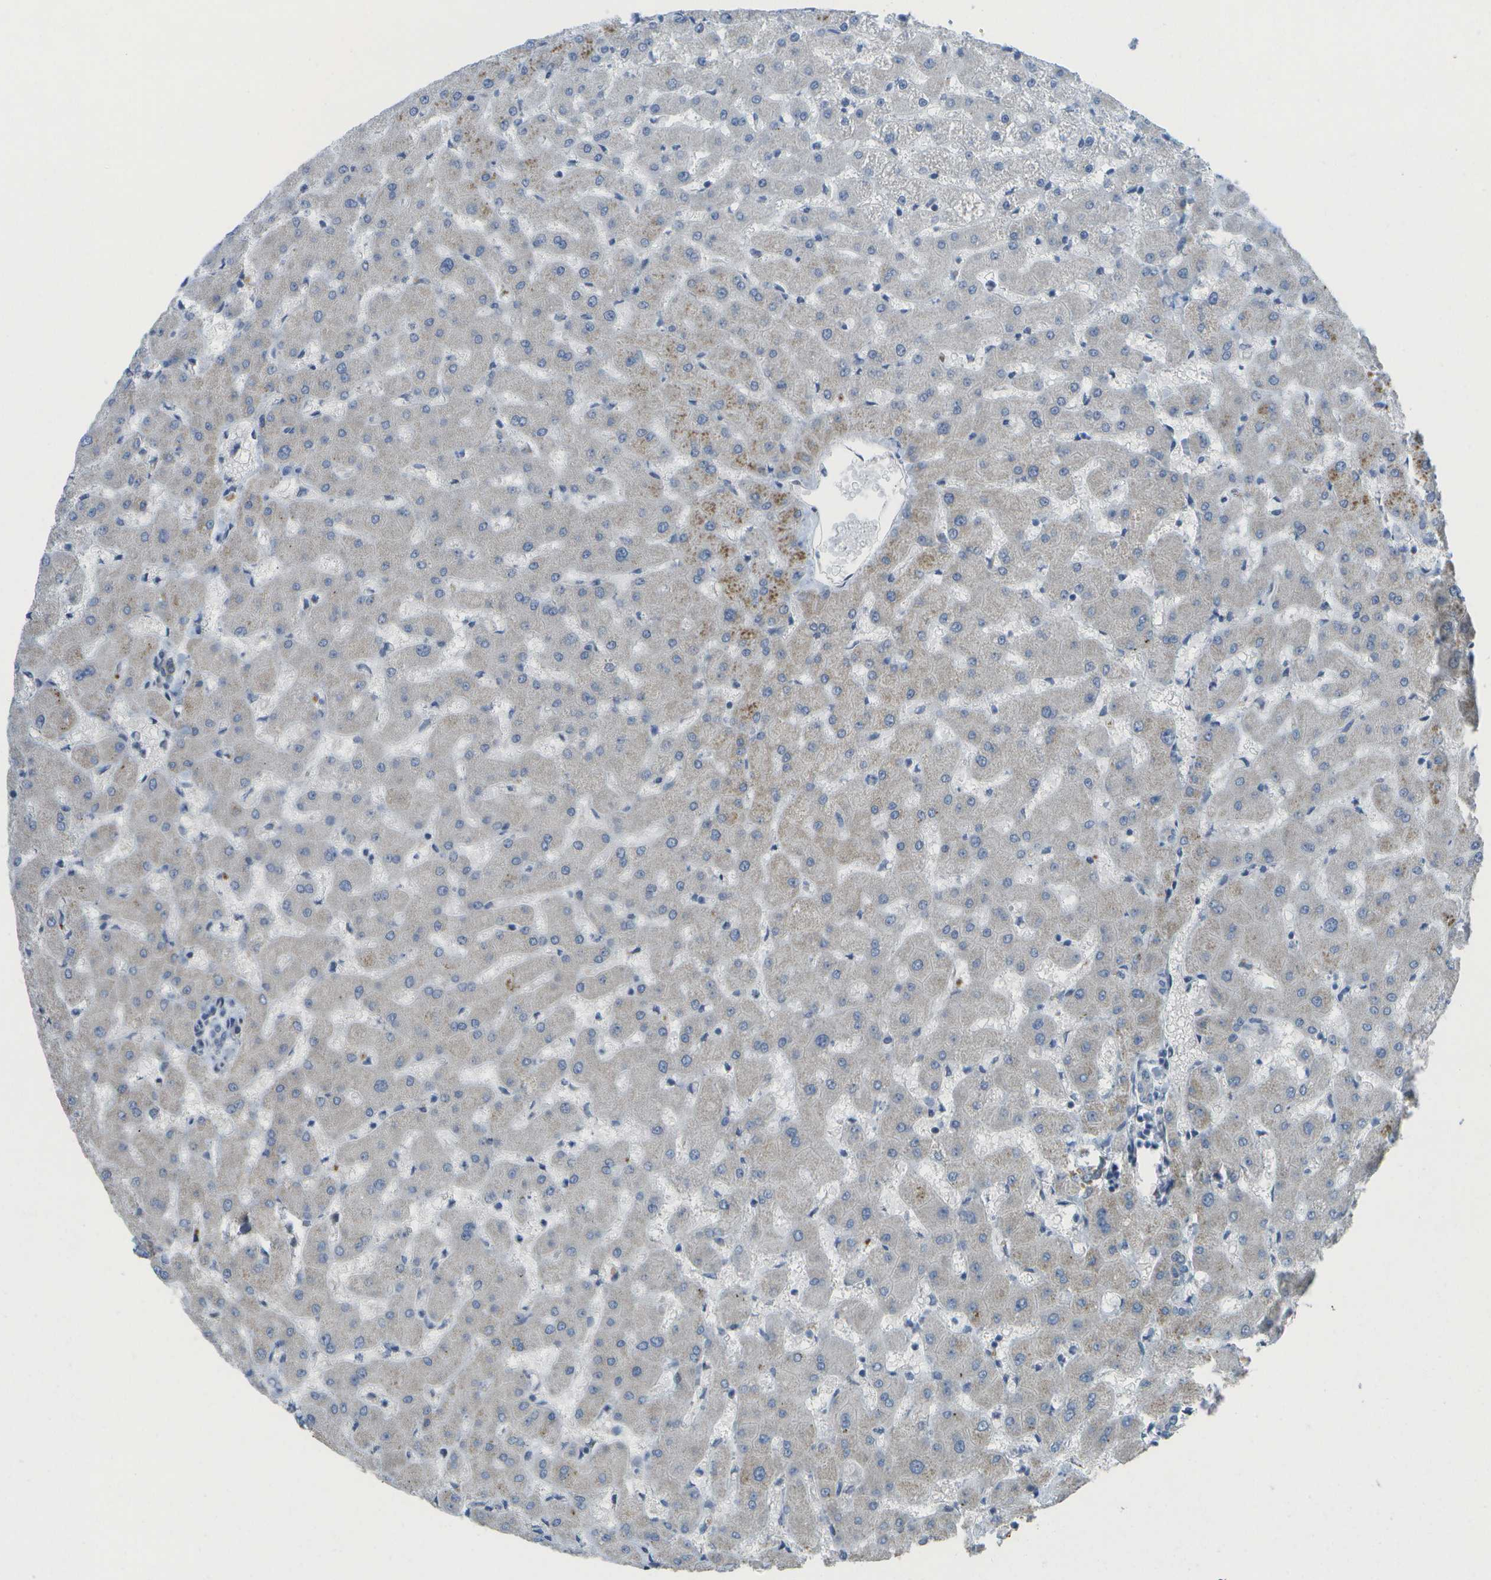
{"staining": {"intensity": "negative", "quantity": "none", "location": "none"}, "tissue": "liver", "cell_type": "Cholangiocytes", "image_type": "normal", "snomed": [{"axis": "morphology", "description": "Normal tissue, NOS"}, {"axis": "topography", "description": "Liver"}], "caption": "Liver stained for a protein using immunohistochemistry demonstrates no staining cholangiocytes.", "gene": "TMEM223", "patient": {"sex": "female", "age": 63}}